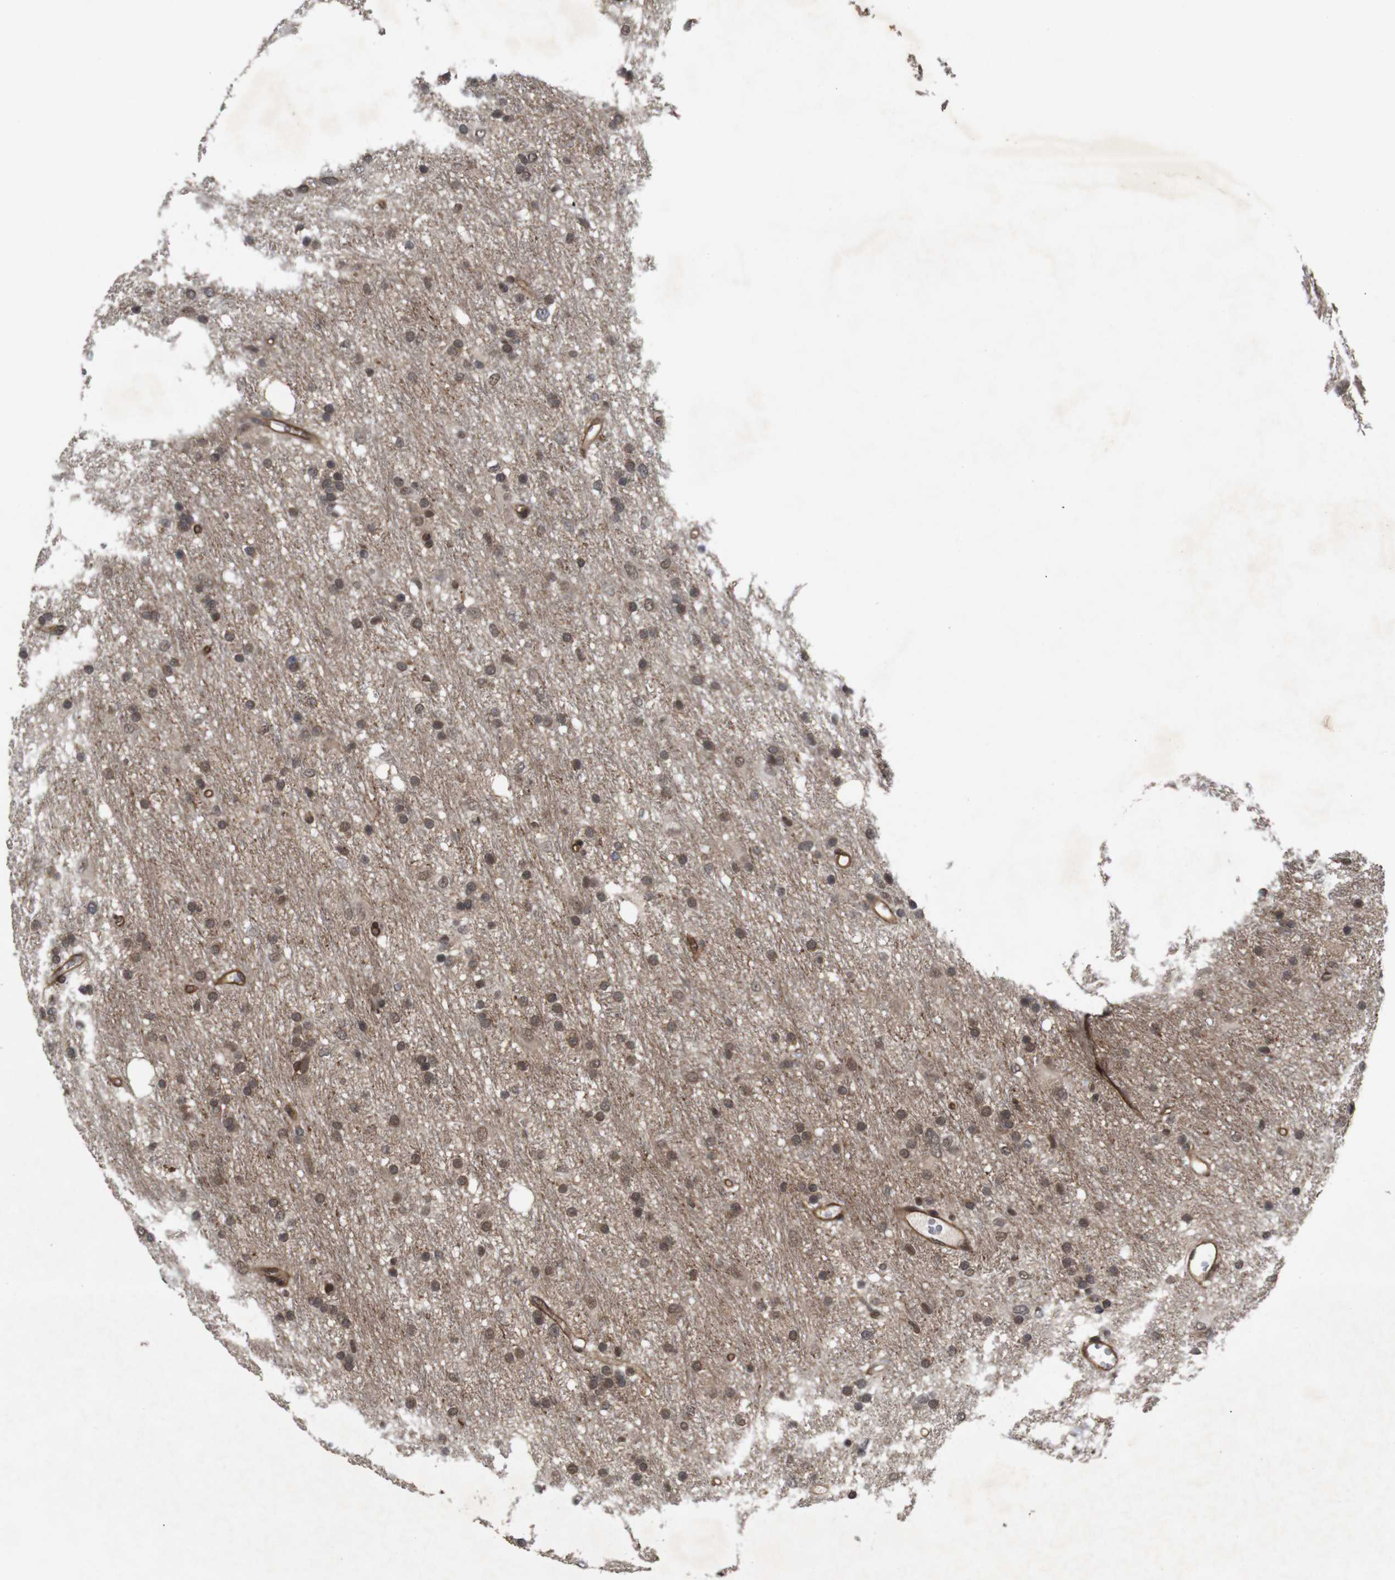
{"staining": {"intensity": "moderate", "quantity": ">75%", "location": "cytoplasmic/membranous,nuclear"}, "tissue": "glioma", "cell_type": "Tumor cells", "image_type": "cancer", "snomed": [{"axis": "morphology", "description": "Glioma, malignant, Low grade"}, {"axis": "topography", "description": "Brain"}], "caption": "Malignant low-grade glioma stained with DAB (3,3'-diaminobenzidine) IHC exhibits medium levels of moderate cytoplasmic/membranous and nuclear positivity in about >75% of tumor cells.", "gene": "NANOS1", "patient": {"sex": "male", "age": 77}}